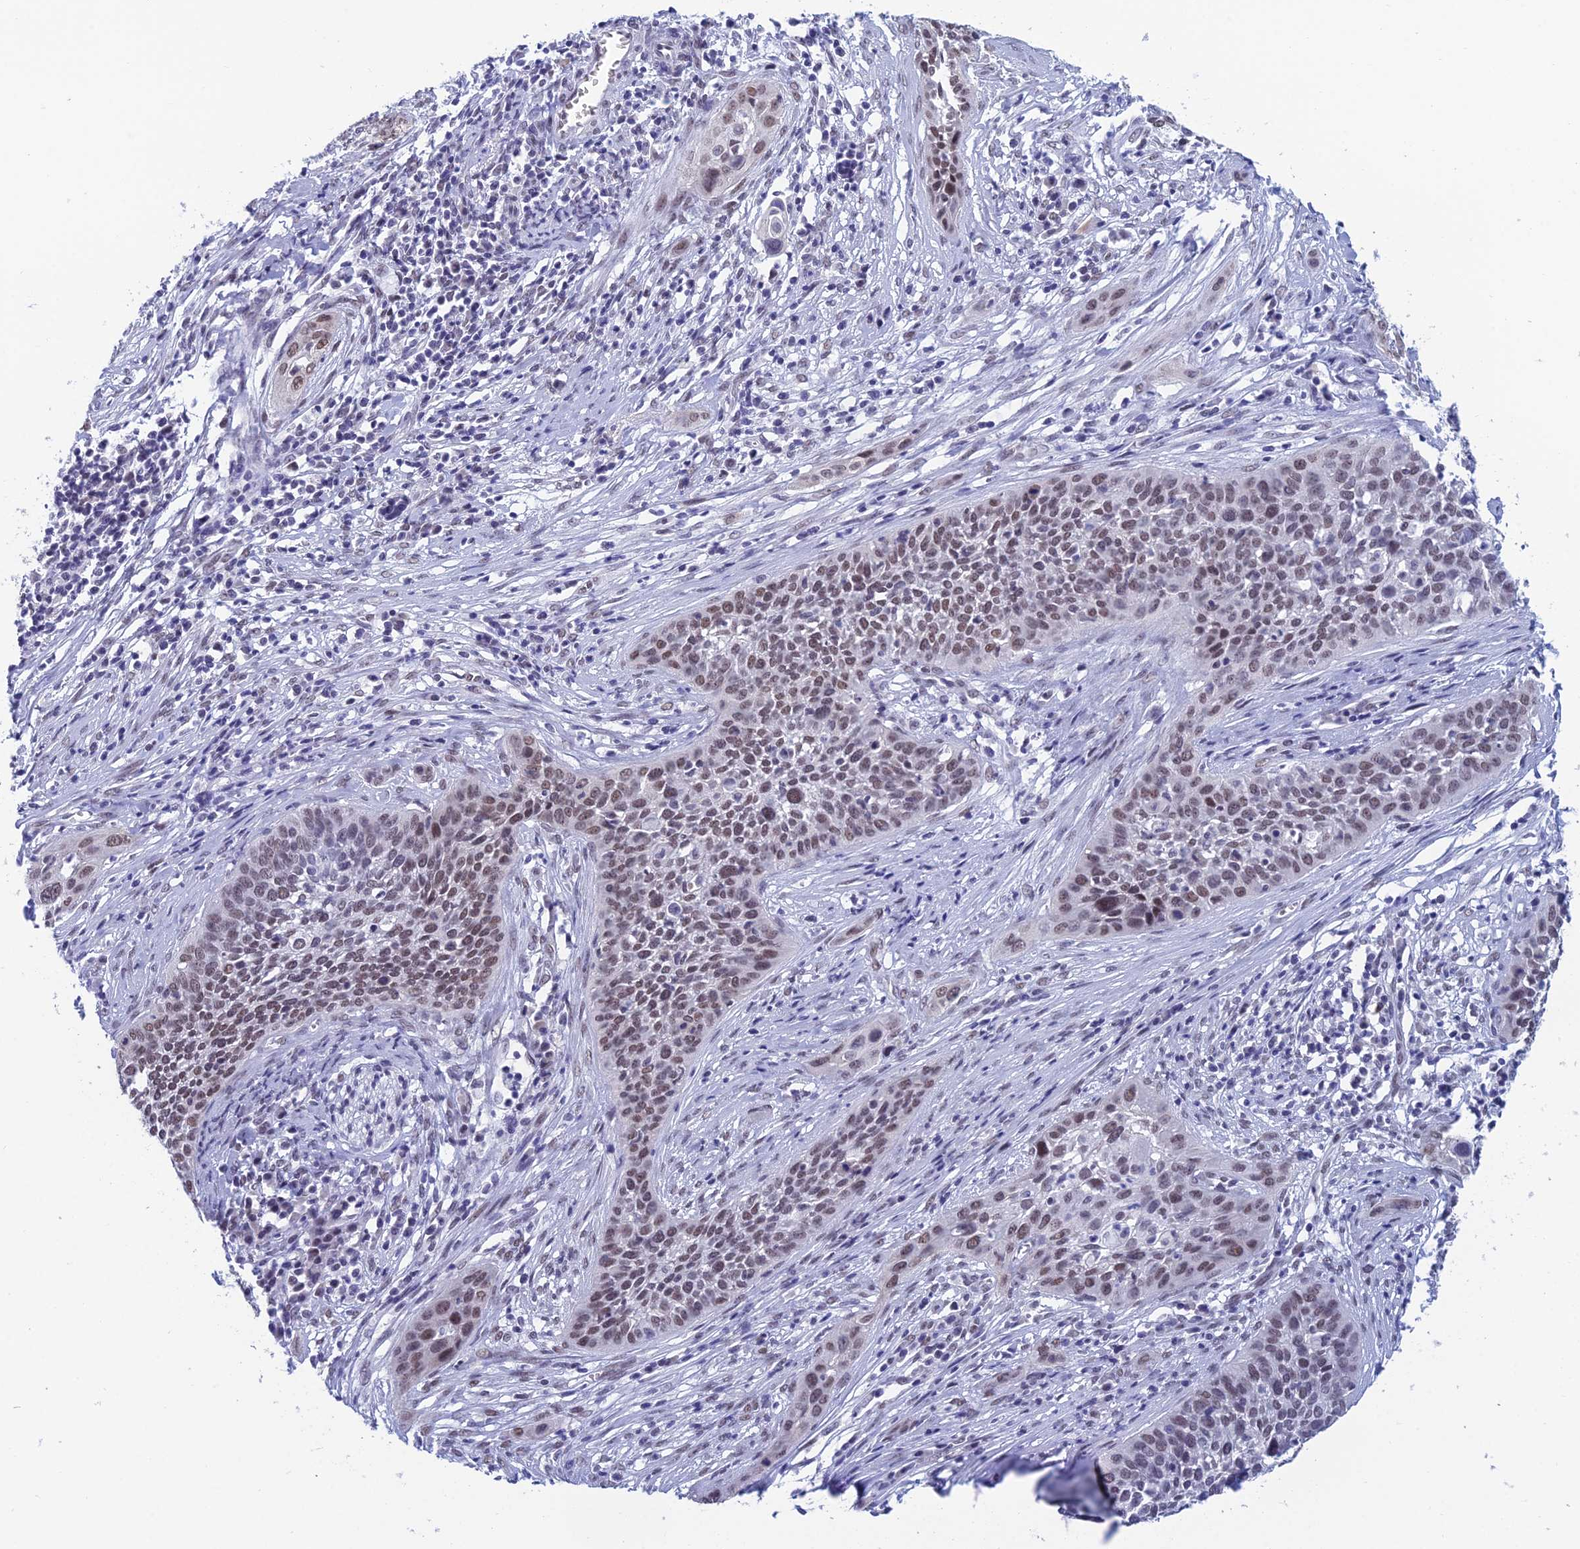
{"staining": {"intensity": "moderate", "quantity": "25%-75%", "location": "nuclear"}, "tissue": "cervical cancer", "cell_type": "Tumor cells", "image_type": "cancer", "snomed": [{"axis": "morphology", "description": "Squamous cell carcinoma, NOS"}, {"axis": "topography", "description": "Cervix"}], "caption": "This is a micrograph of IHC staining of squamous cell carcinoma (cervical), which shows moderate positivity in the nuclear of tumor cells.", "gene": "NABP2", "patient": {"sex": "female", "age": 34}}